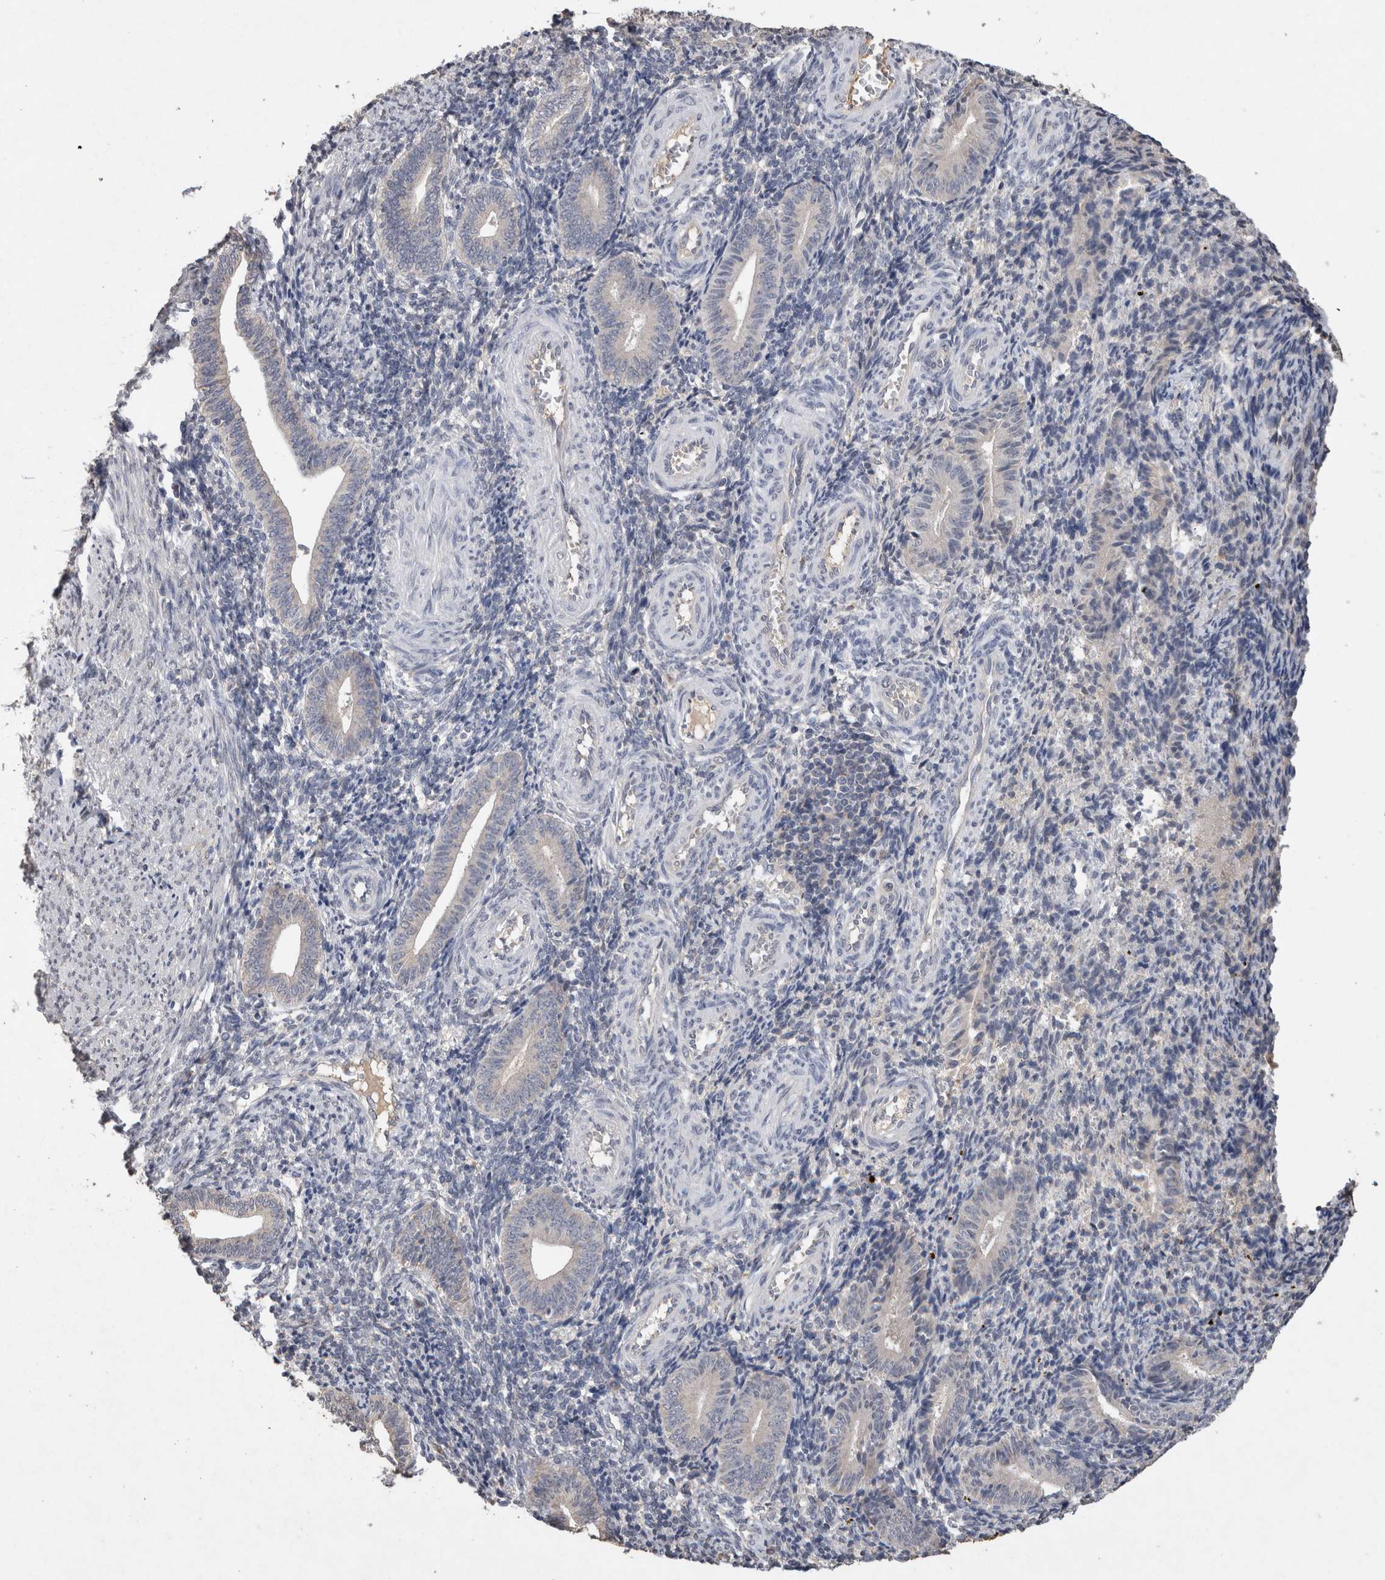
{"staining": {"intensity": "negative", "quantity": "none", "location": "none"}, "tissue": "endometrium", "cell_type": "Cells in endometrial stroma", "image_type": "normal", "snomed": [{"axis": "morphology", "description": "Normal tissue, NOS"}, {"axis": "topography", "description": "Uterus"}, {"axis": "topography", "description": "Endometrium"}], "caption": "Immunohistochemistry photomicrograph of normal endometrium: endometrium stained with DAB displays no significant protein positivity in cells in endometrial stroma.", "gene": "FABP7", "patient": {"sex": "female", "age": 33}}